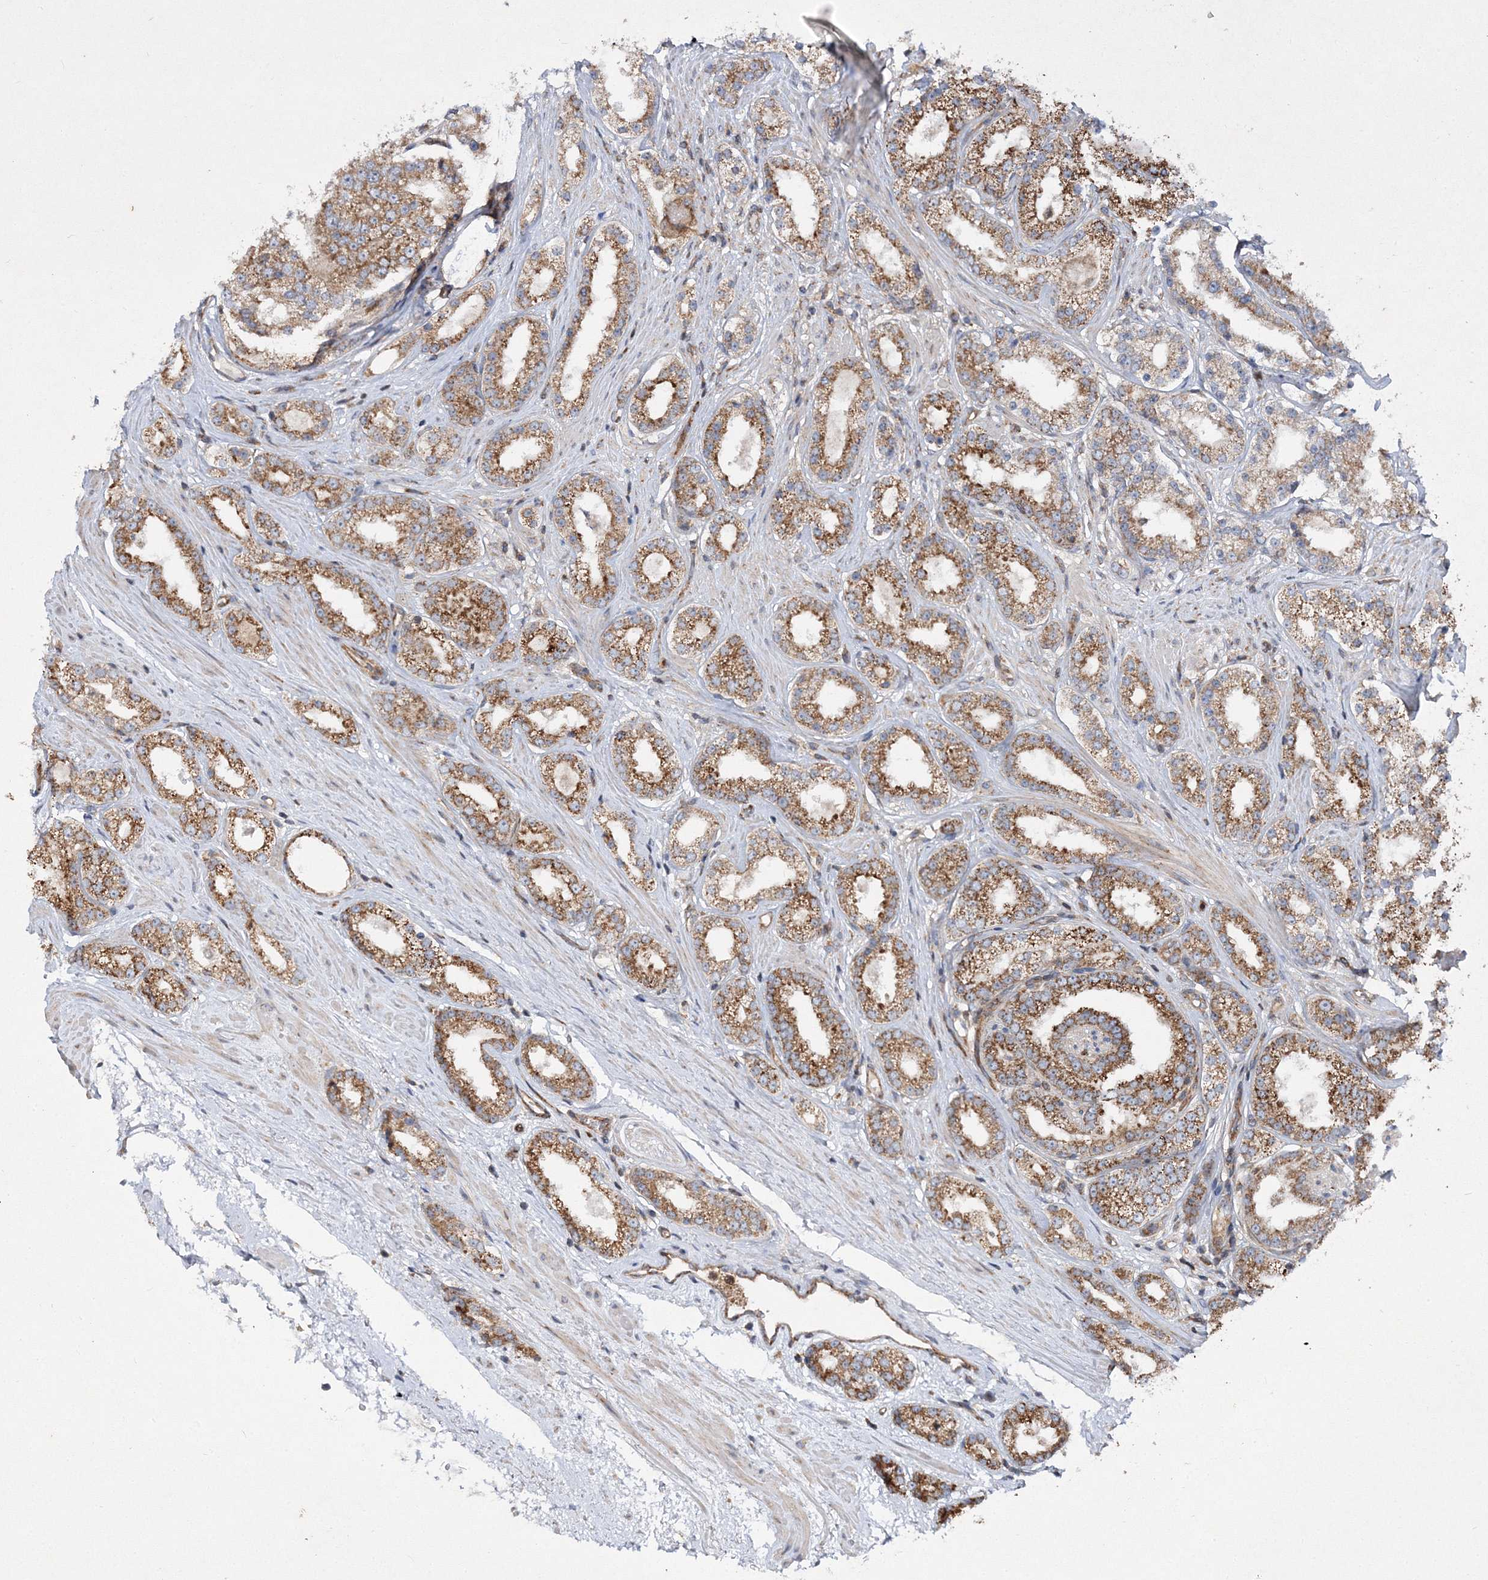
{"staining": {"intensity": "moderate", "quantity": ">75%", "location": "cytoplasmic/membranous"}, "tissue": "prostate cancer", "cell_type": "Tumor cells", "image_type": "cancer", "snomed": [{"axis": "morphology", "description": "Normal tissue, NOS"}, {"axis": "morphology", "description": "Adenocarcinoma, High grade"}, {"axis": "topography", "description": "Prostate"}], "caption": "Immunohistochemistry histopathology image of prostate cancer (high-grade adenocarcinoma) stained for a protein (brown), which demonstrates medium levels of moderate cytoplasmic/membranous staining in about >75% of tumor cells.", "gene": "DNAJC13", "patient": {"sex": "male", "age": 83}}